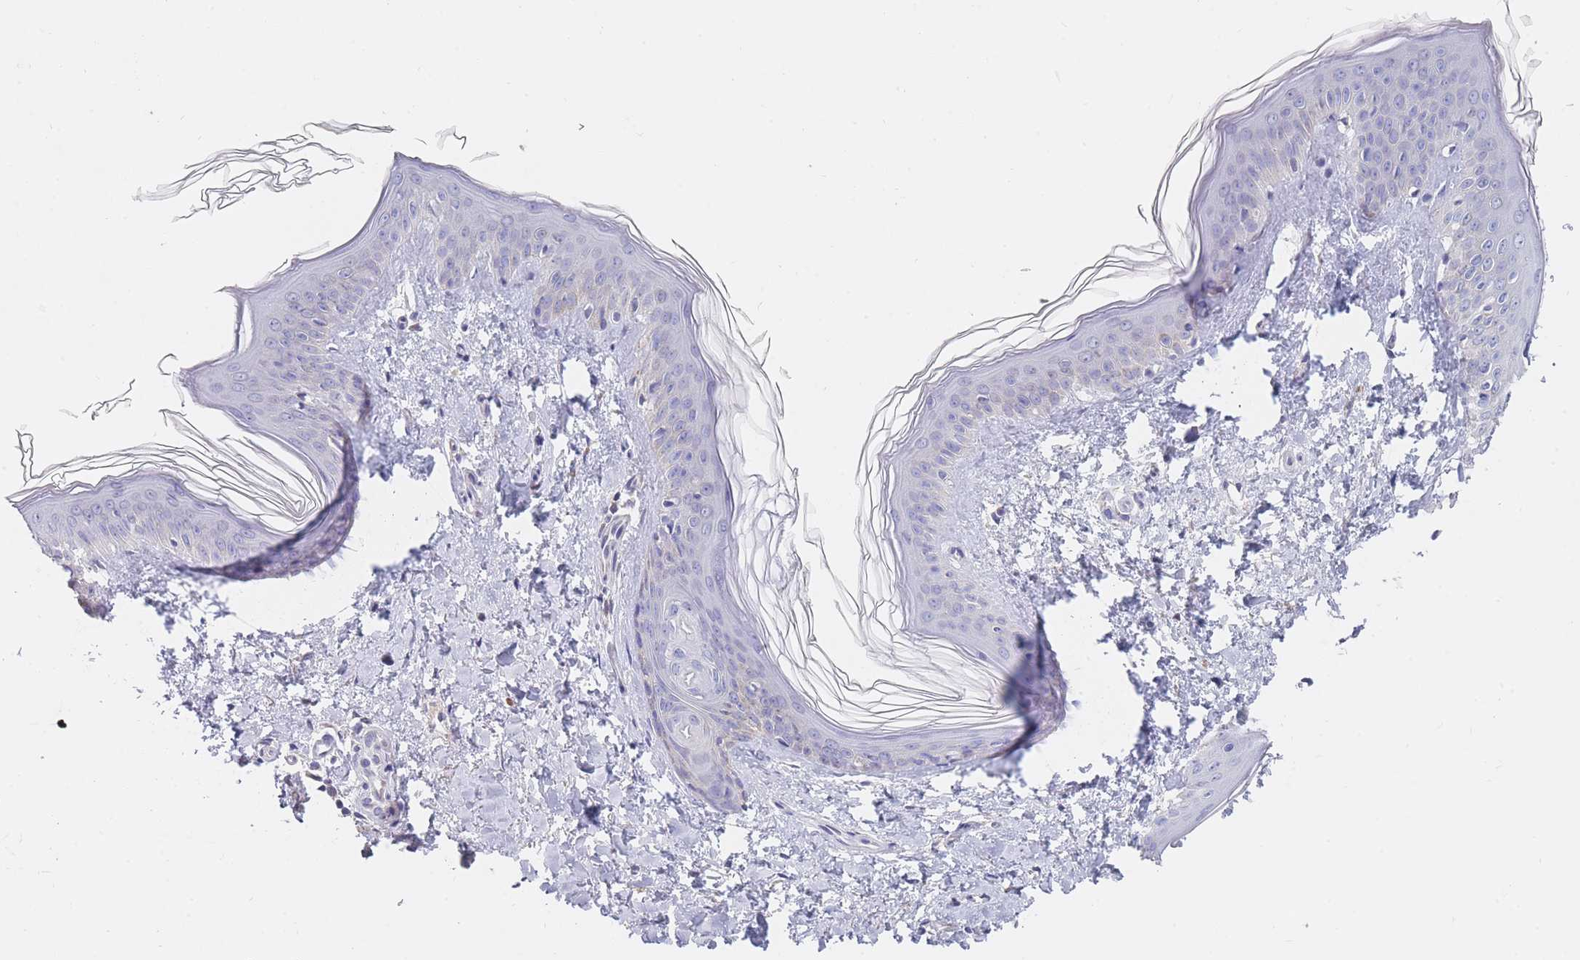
{"staining": {"intensity": "negative", "quantity": "none", "location": "none"}, "tissue": "skin", "cell_type": "Fibroblasts", "image_type": "normal", "snomed": [{"axis": "morphology", "description": "Normal tissue, NOS"}, {"axis": "topography", "description": "Skin"}], "caption": "Immunohistochemistry (IHC) of normal skin exhibits no expression in fibroblasts.", "gene": "MRPS14", "patient": {"sex": "female", "age": 41}}